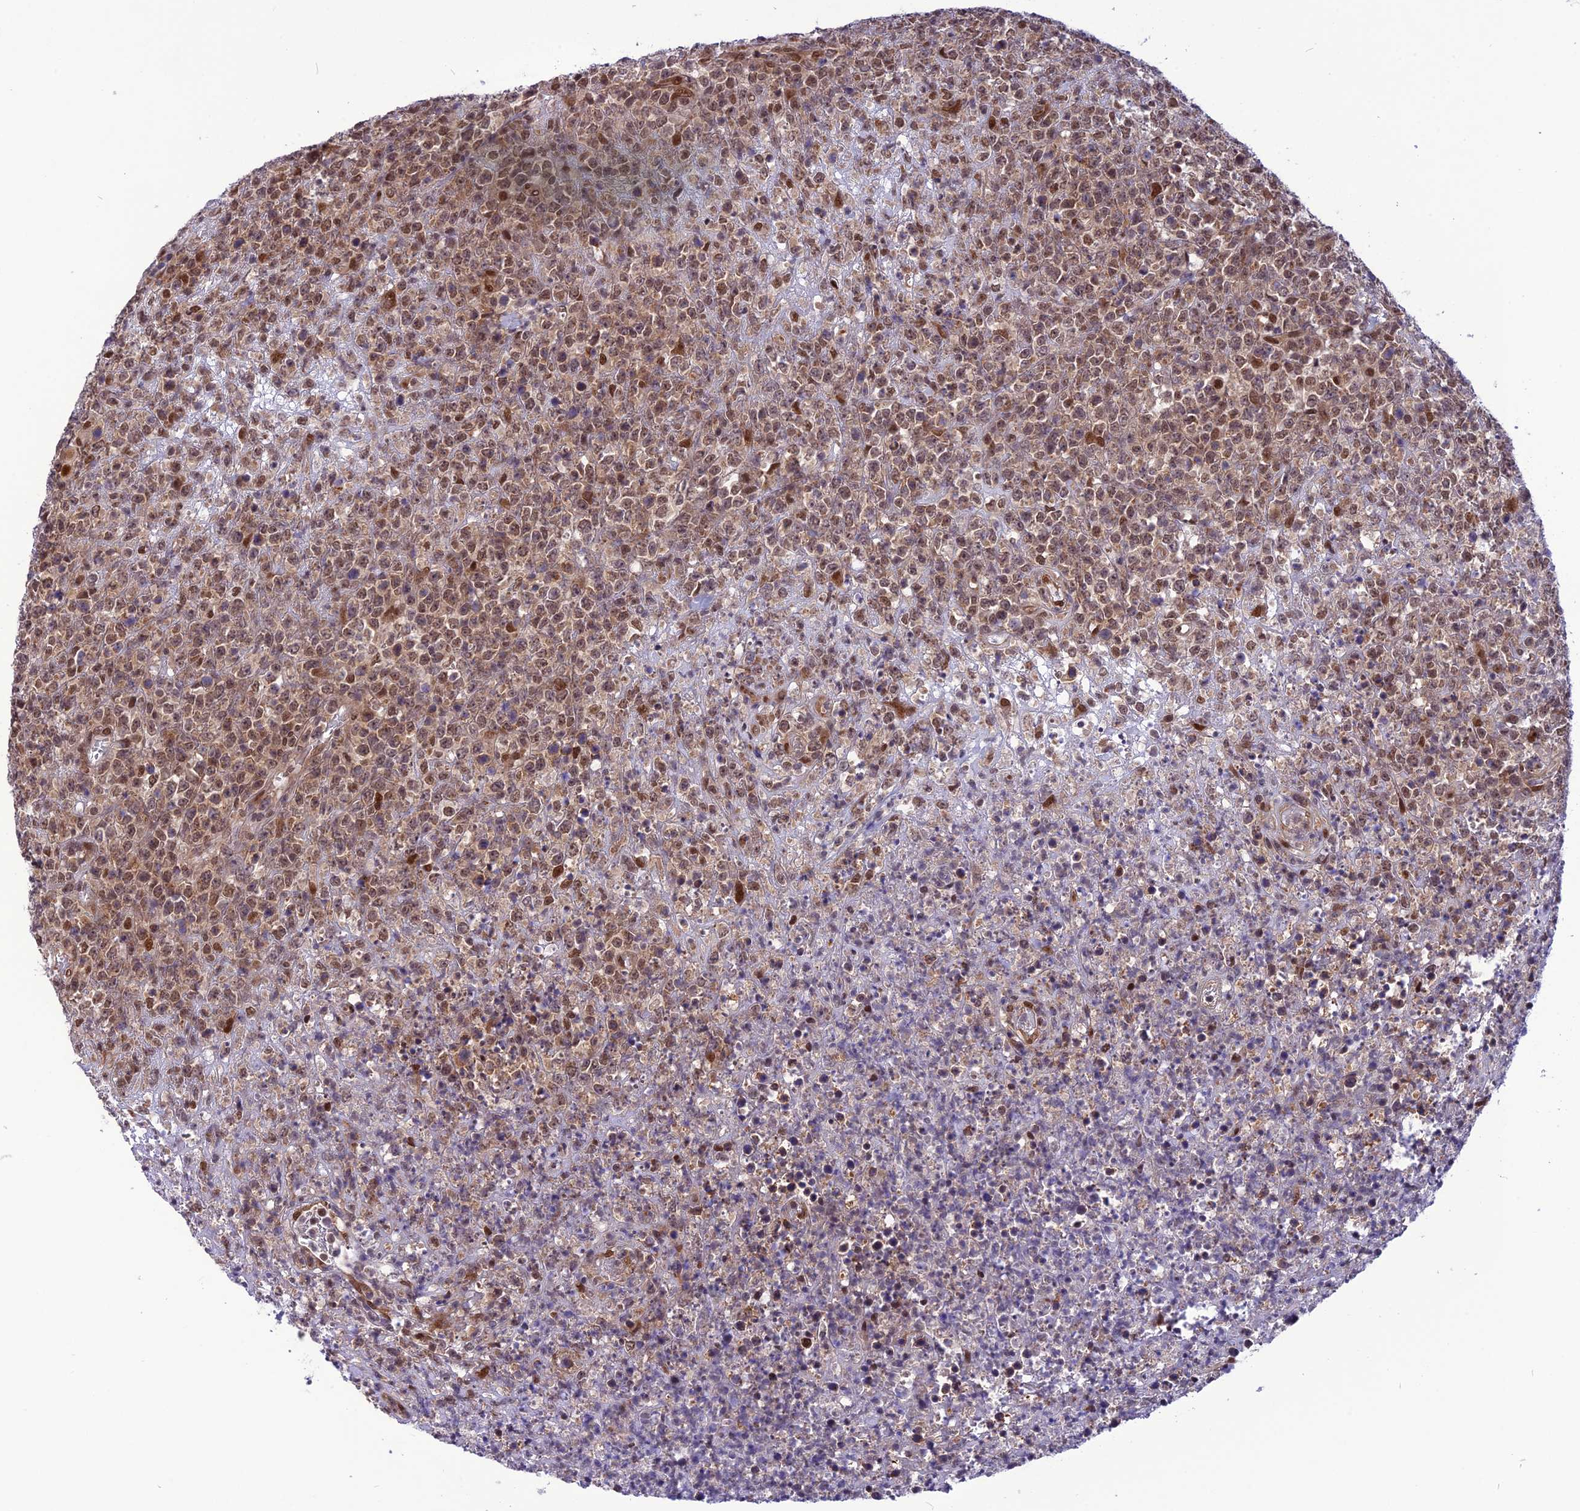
{"staining": {"intensity": "moderate", "quantity": "25%-75%", "location": "nuclear"}, "tissue": "lymphoma", "cell_type": "Tumor cells", "image_type": "cancer", "snomed": [{"axis": "morphology", "description": "Malignant lymphoma, non-Hodgkin's type, High grade"}, {"axis": "topography", "description": "Colon"}], "caption": "High-grade malignant lymphoma, non-Hodgkin's type stained for a protein displays moderate nuclear positivity in tumor cells.", "gene": "RTRAF", "patient": {"sex": "female", "age": 53}}